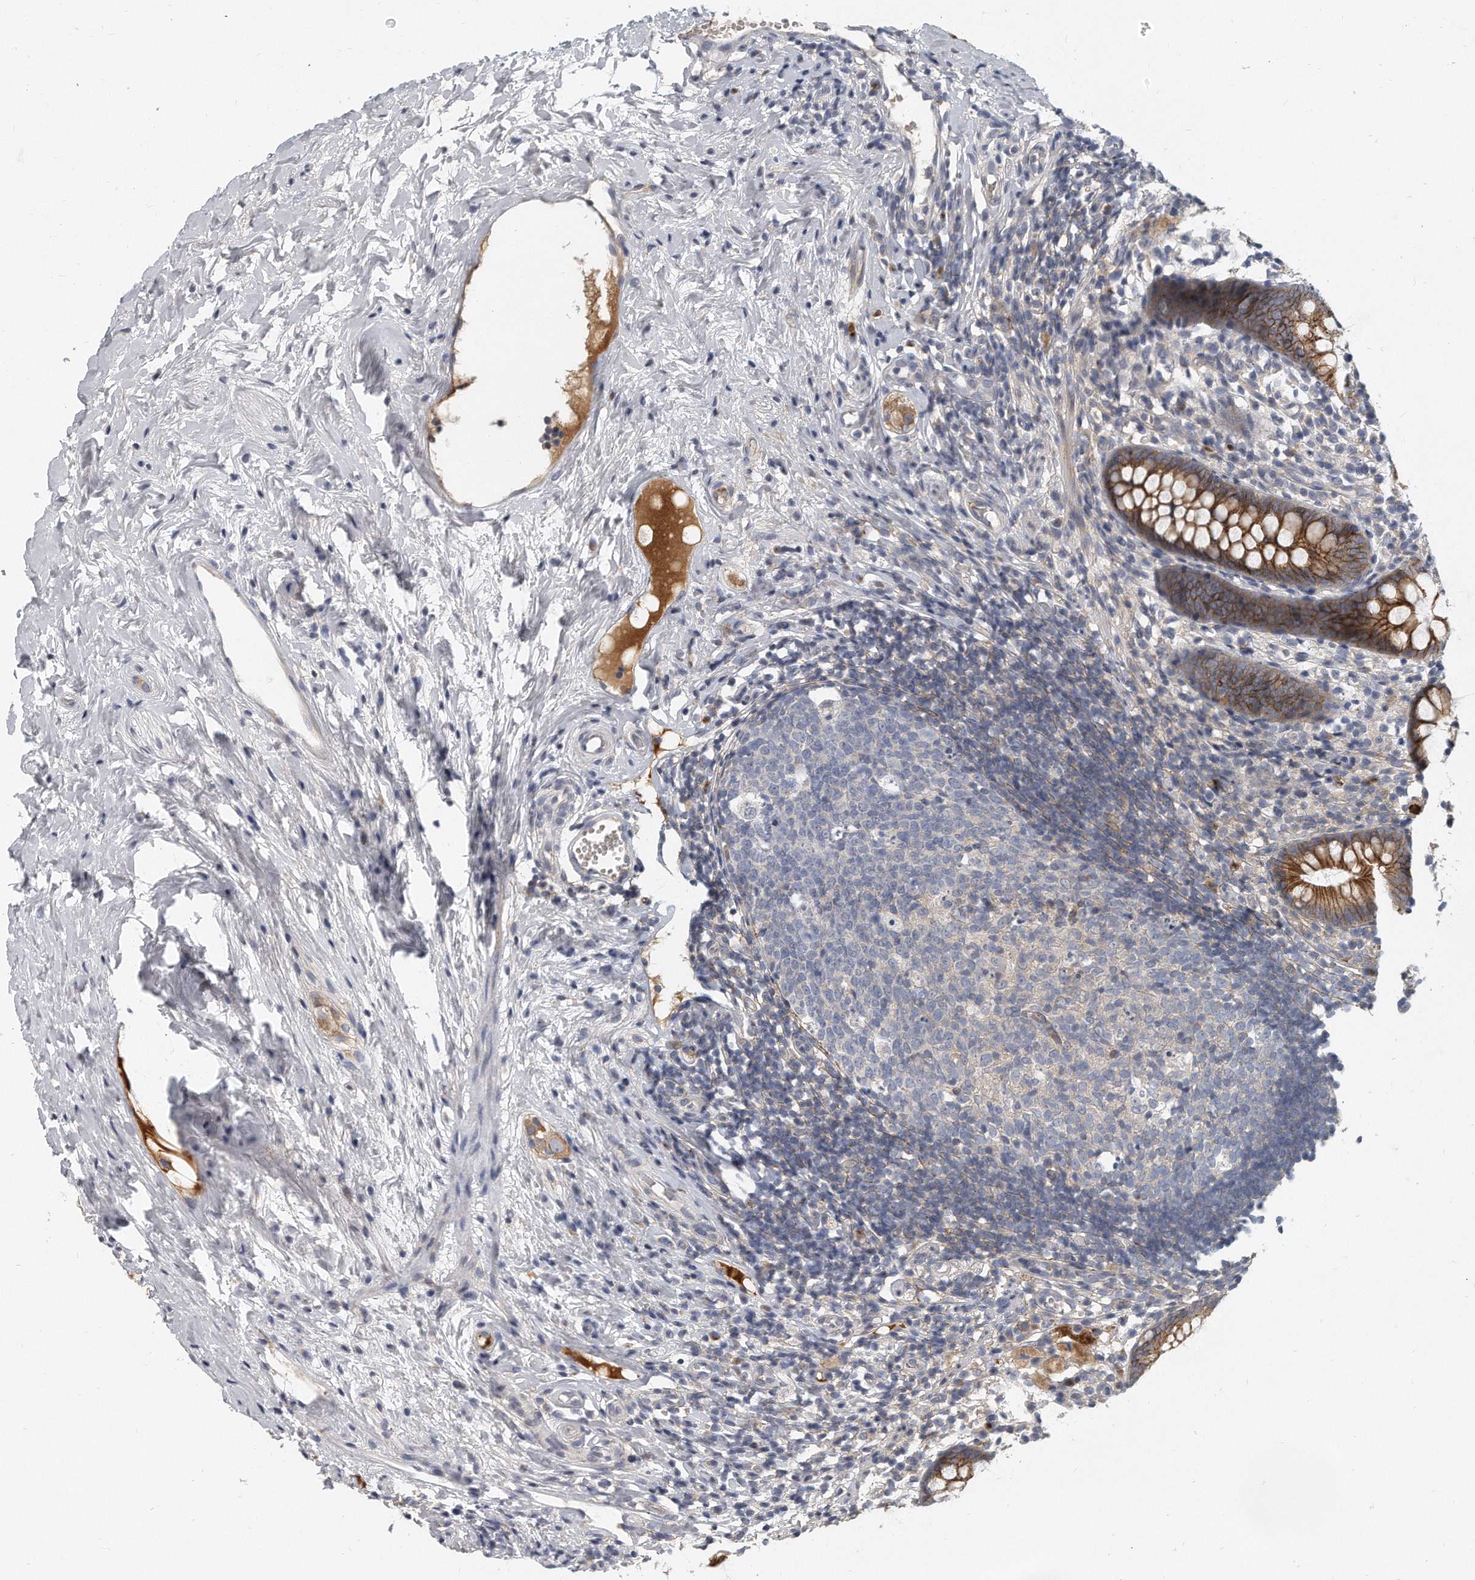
{"staining": {"intensity": "strong", "quantity": ">75%", "location": "cytoplasmic/membranous"}, "tissue": "appendix", "cell_type": "Glandular cells", "image_type": "normal", "snomed": [{"axis": "morphology", "description": "Normal tissue, NOS"}, {"axis": "topography", "description": "Appendix"}], "caption": "Immunohistochemistry (IHC) of benign human appendix demonstrates high levels of strong cytoplasmic/membranous staining in about >75% of glandular cells.", "gene": "PLEKHA6", "patient": {"sex": "female", "age": 20}}